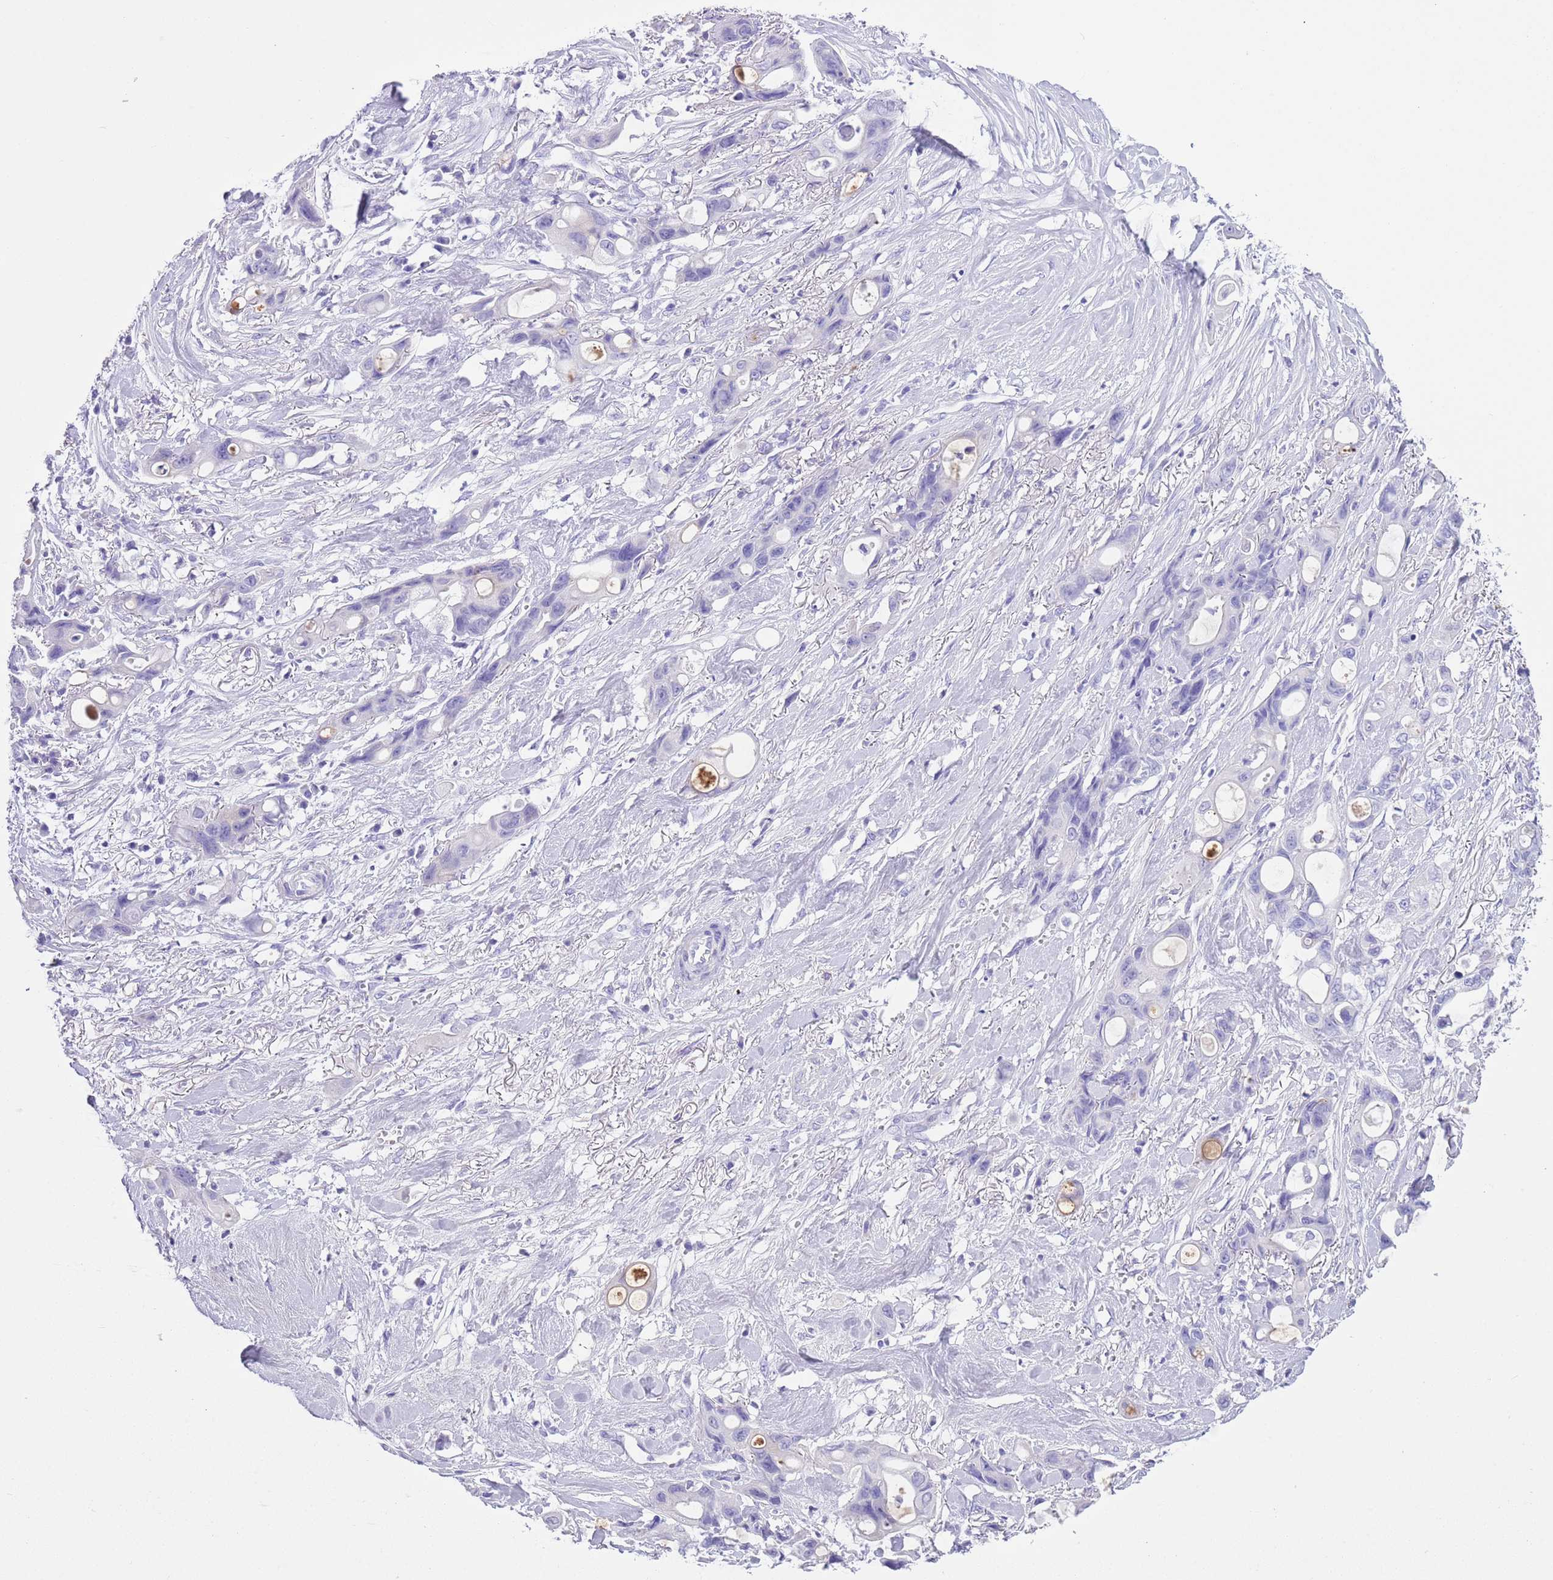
{"staining": {"intensity": "negative", "quantity": "none", "location": "none"}, "tissue": "ovarian cancer", "cell_type": "Tumor cells", "image_type": "cancer", "snomed": [{"axis": "morphology", "description": "Cystadenocarcinoma, mucinous, NOS"}, {"axis": "topography", "description": "Ovary"}], "caption": "DAB immunohistochemical staining of human ovarian mucinous cystadenocarcinoma reveals no significant expression in tumor cells.", "gene": "TBC1D10B", "patient": {"sex": "female", "age": 70}}